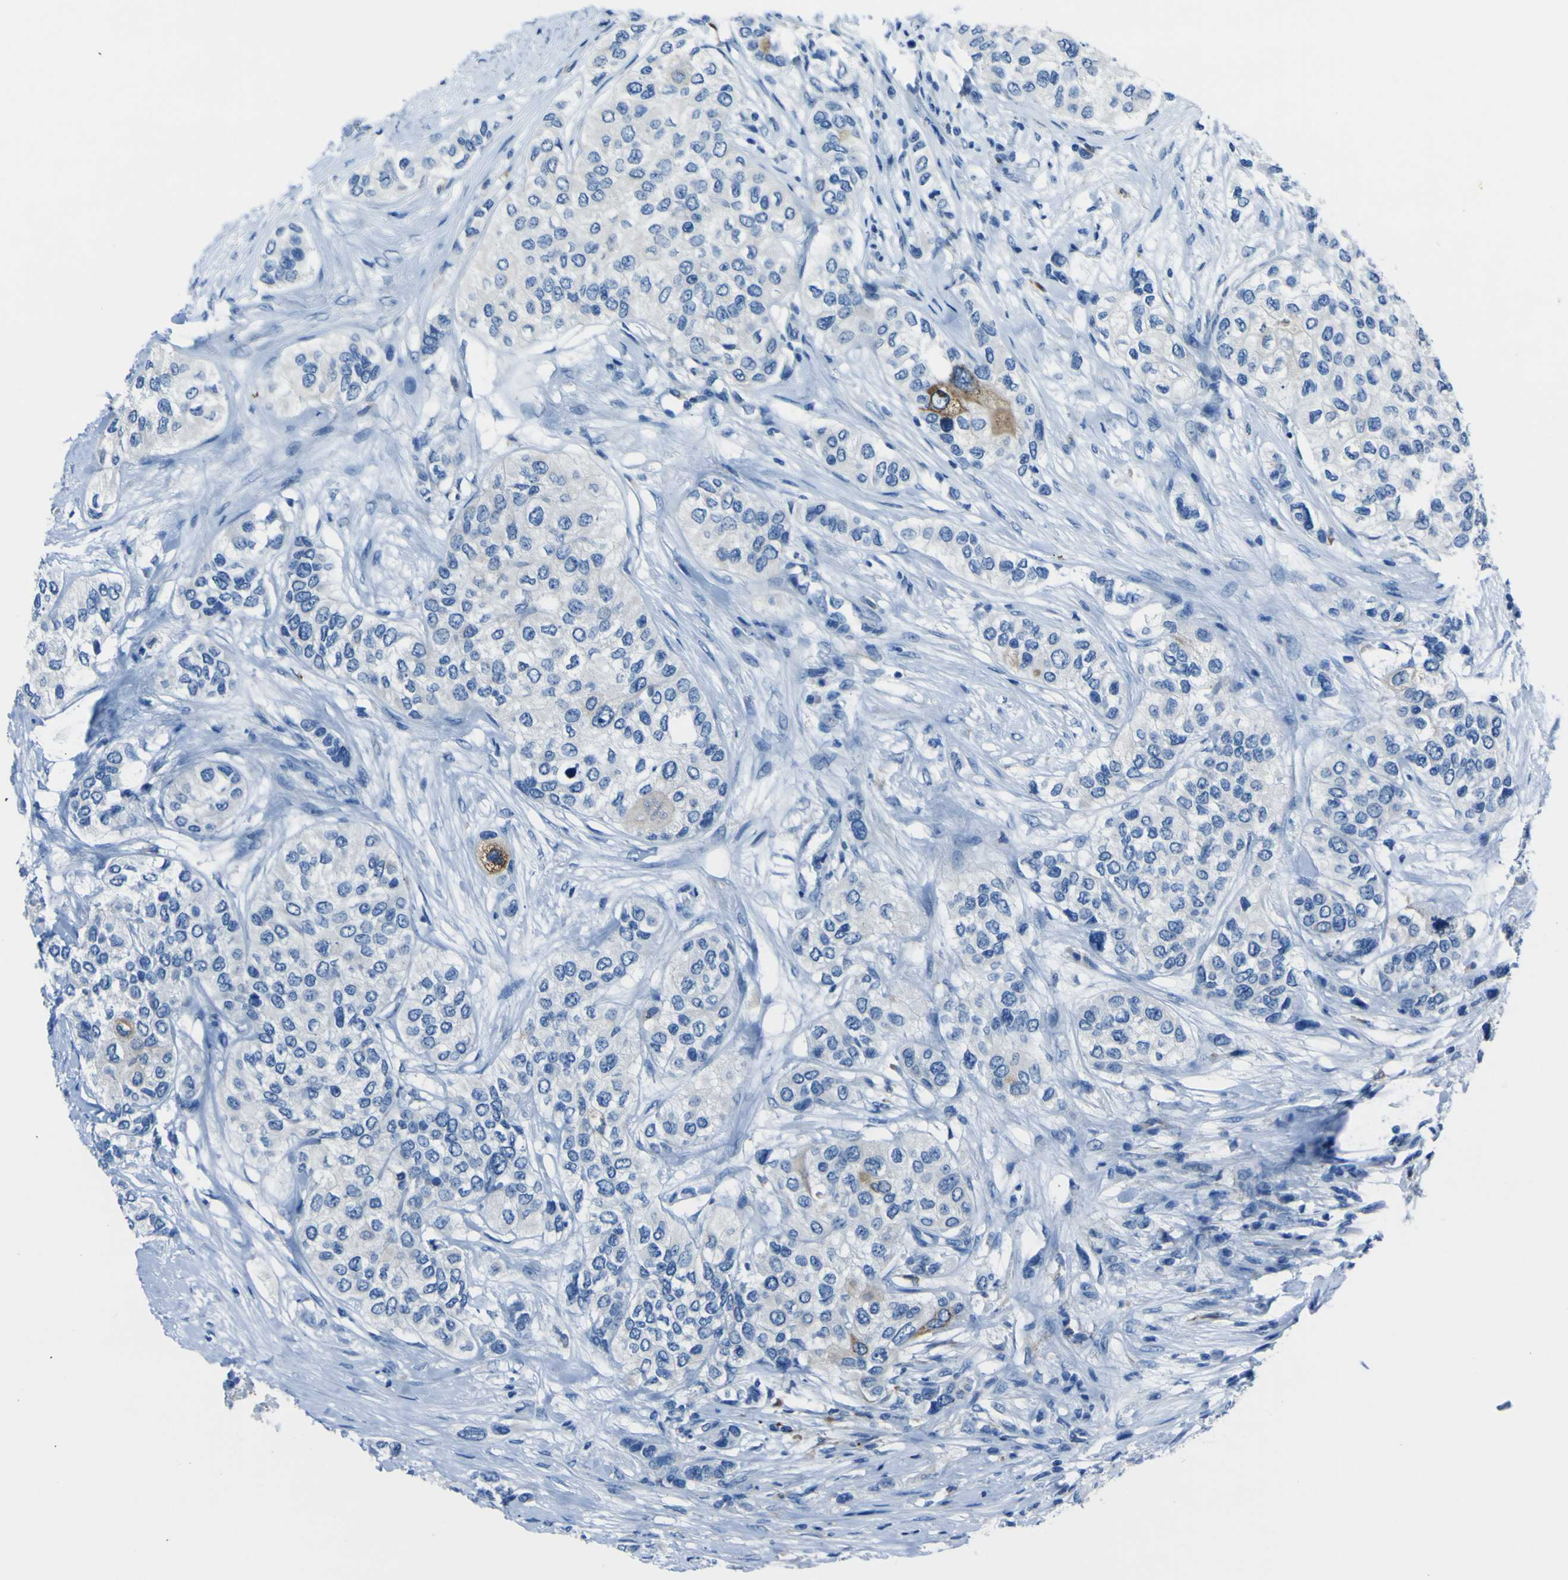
{"staining": {"intensity": "moderate", "quantity": "<25%", "location": "cytoplasmic/membranous"}, "tissue": "urothelial cancer", "cell_type": "Tumor cells", "image_type": "cancer", "snomed": [{"axis": "morphology", "description": "Urothelial carcinoma, High grade"}, {"axis": "topography", "description": "Urinary bladder"}], "caption": "Tumor cells exhibit low levels of moderate cytoplasmic/membranous positivity in about <25% of cells in human urothelial cancer.", "gene": "ACSL1", "patient": {"sex": "female", "age": 56}}